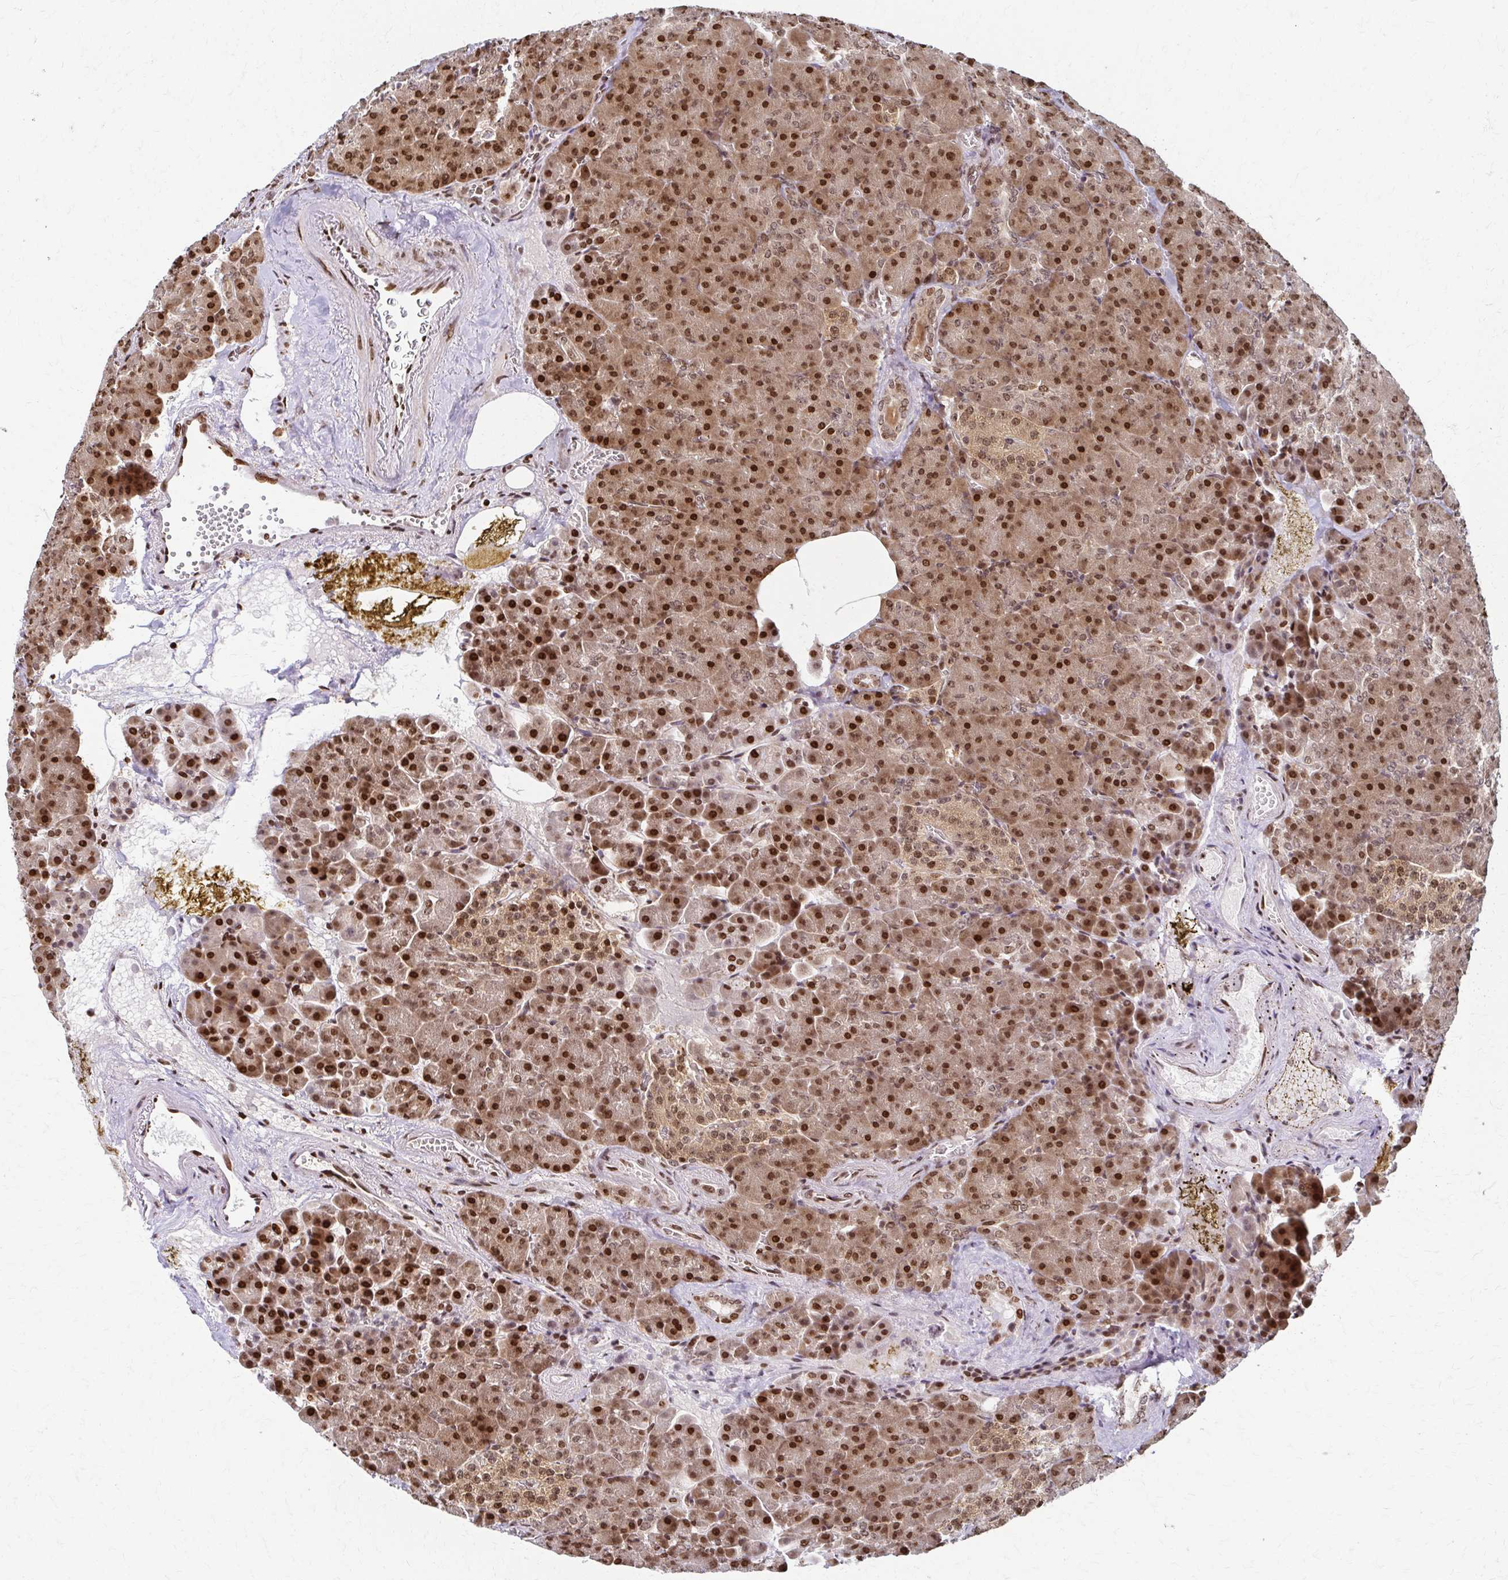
{"staining": {"intensity": "strong", "quantity": "25%-75%", "location": "nuclear"}, "tissue": "pancreas", "cell_type": "Exocrine glandular cells", "image_type": "normal", "snomed": [{"axis": "morphology", "description": "Normal tissue, NOS"}, {"axis": "topography", "description": "Pancreas"}], "caption": "High-magnification brightfield microscopy of normal pancreas stained with DAB (3,3'-diaminobenzidine) (brown) and counterstained with hematoxylin (blue). exocrine glandular cells exhibit strong nuclear positivity is seen in approximately25%-75% of cells. Nuclei are stained in blue.", "gene": "PSMD7", "patient": {"sex": "female", "age": 74}}